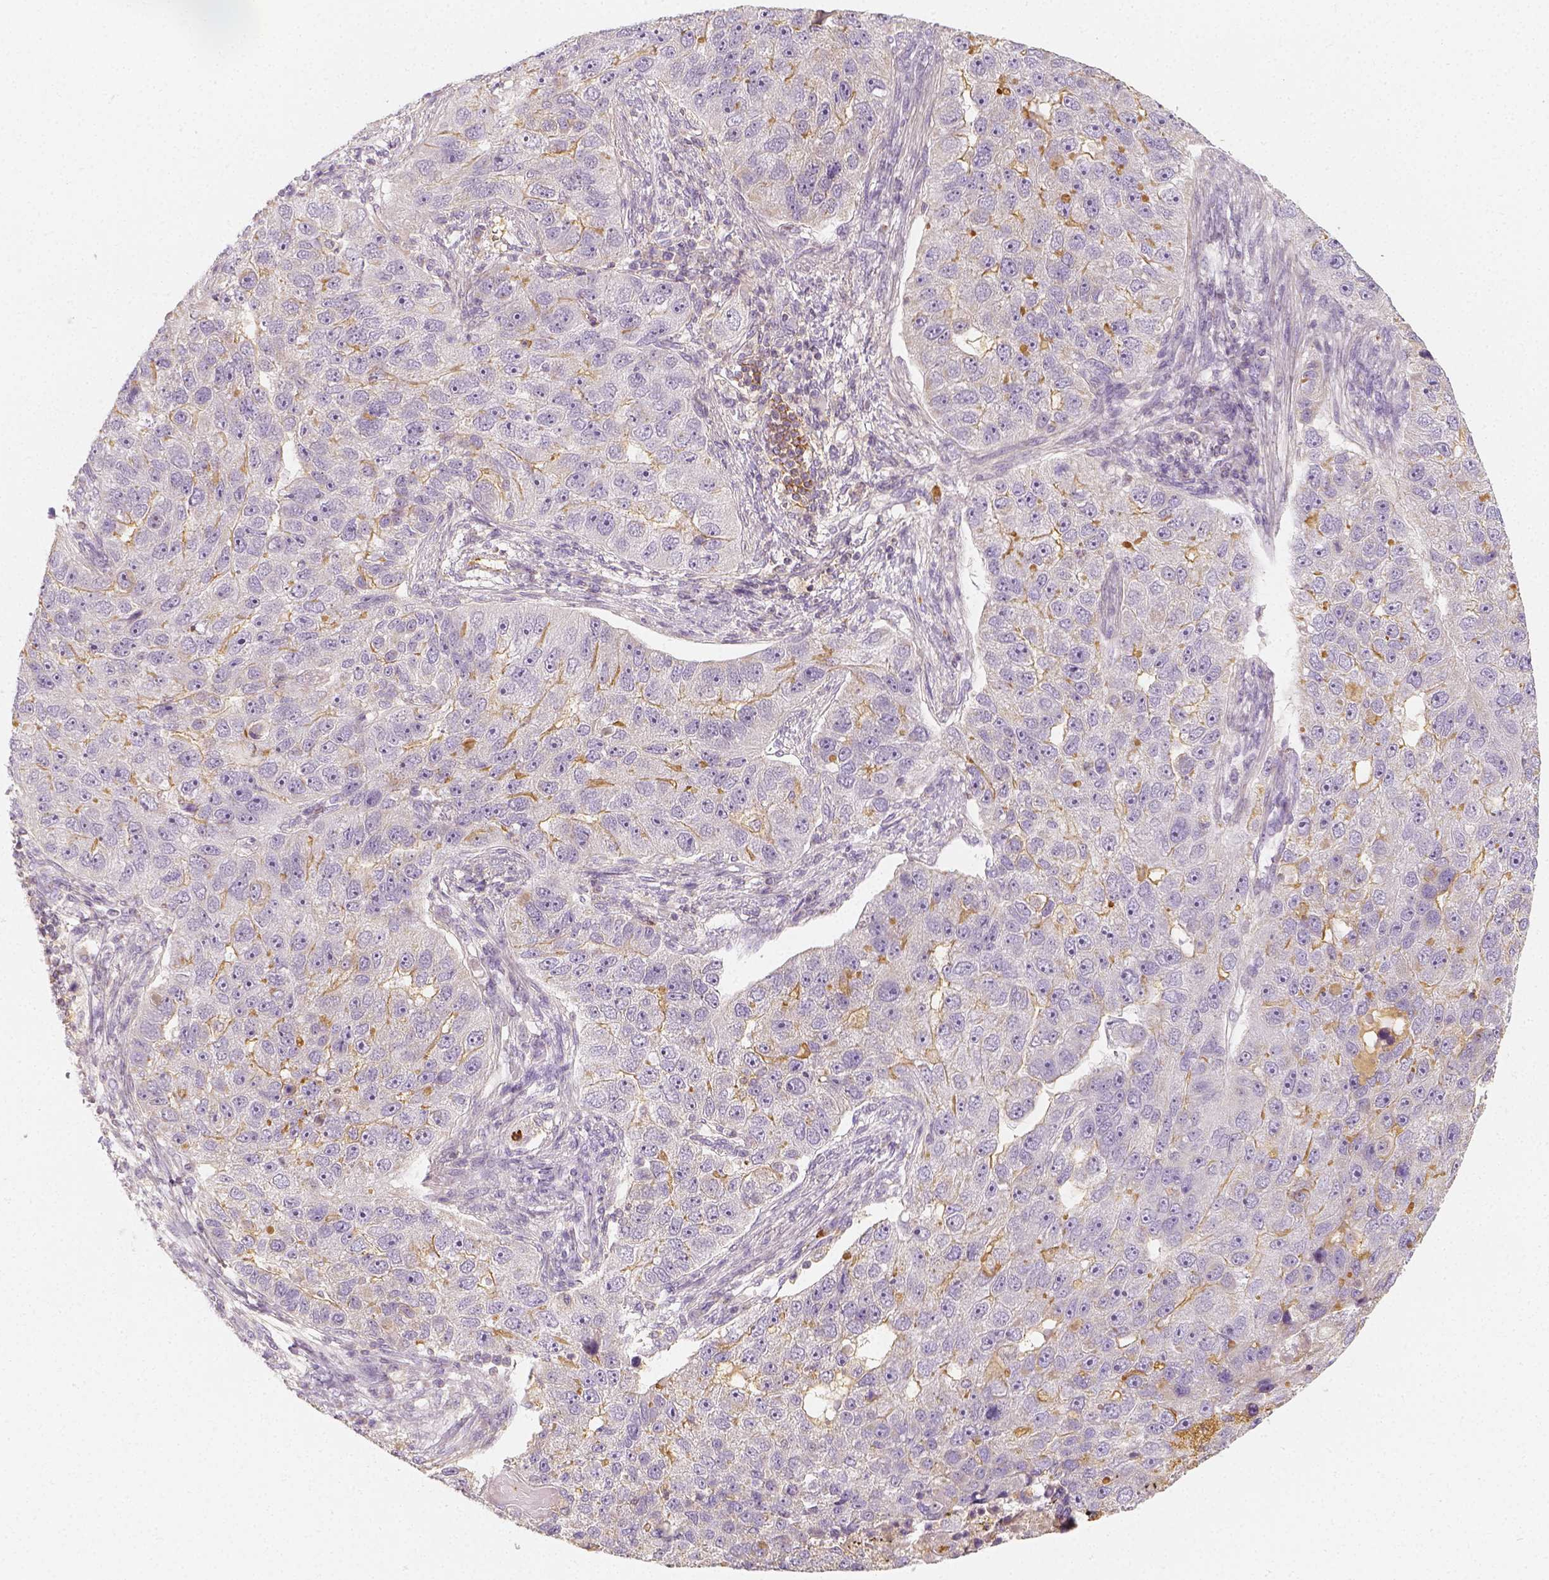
{"staining": {"intensity": "moderate", "quantity": "<25%", "location": "cytoplasmic/membranous"}, "tissue": "pancreatic cancer", "cell_type": "Tumor cells", "image_type": "cancer", "snomed": [{"axis": "morphology", "description": "Adenocarcinoma, NOS"}, {"axis": "topography", "description": "Pancreas"}], "caption": "Adenocarcinoma (pancreatic) was stained to show a protein in brown. There is low levels of moderate cytoplasmic/membranous positivity in approximately <25% of tumor cells.", "gene": "PTPRJ", "patient": {"sex": "female", "age": 61}}